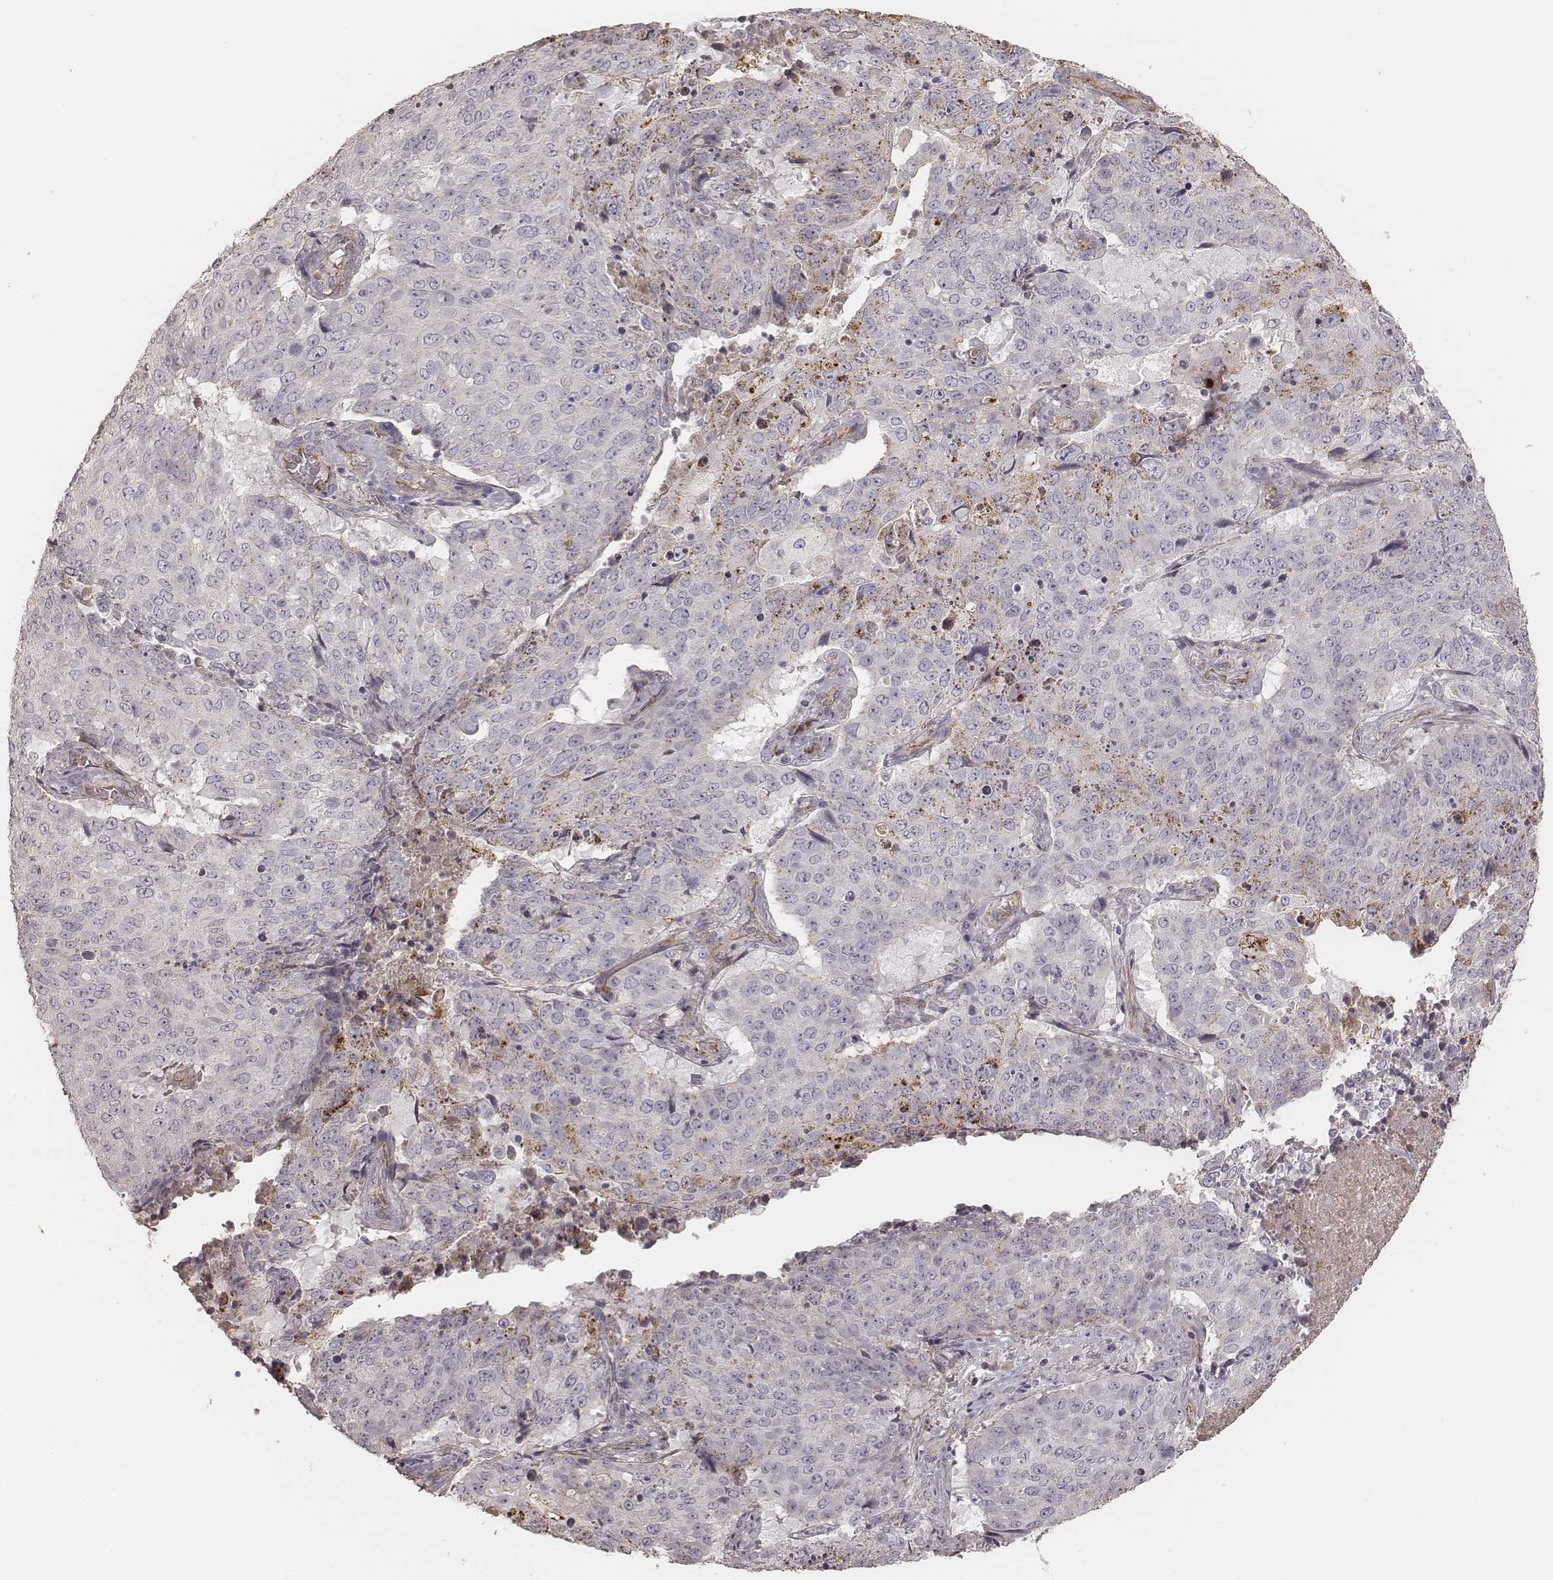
{"staining": {"intensity": "negative", "quantity": "none", "location": "none"}, "tissue": "lung cancer", "cell_type": "Tumor cells", "image_type": "cancer", "snomed": [{"axis": "morphology", "description": "Normal tissue, NOS"}, {"axis": "morphology", "description": "Squamous cell carcinoma, NOS"}, {"axis": "topography", "description": "Bronchus"}, {"axis": "topography", "description": "Lung"}], "caption": "DAB (3,3'-diaminobenzidine) immunohistochemical staining of squamous cell carcinoma (lung) reveals no significant expression in tumor cells.", "gene": "OTOGL", "patient": {"sex": "male", "age": 64}}